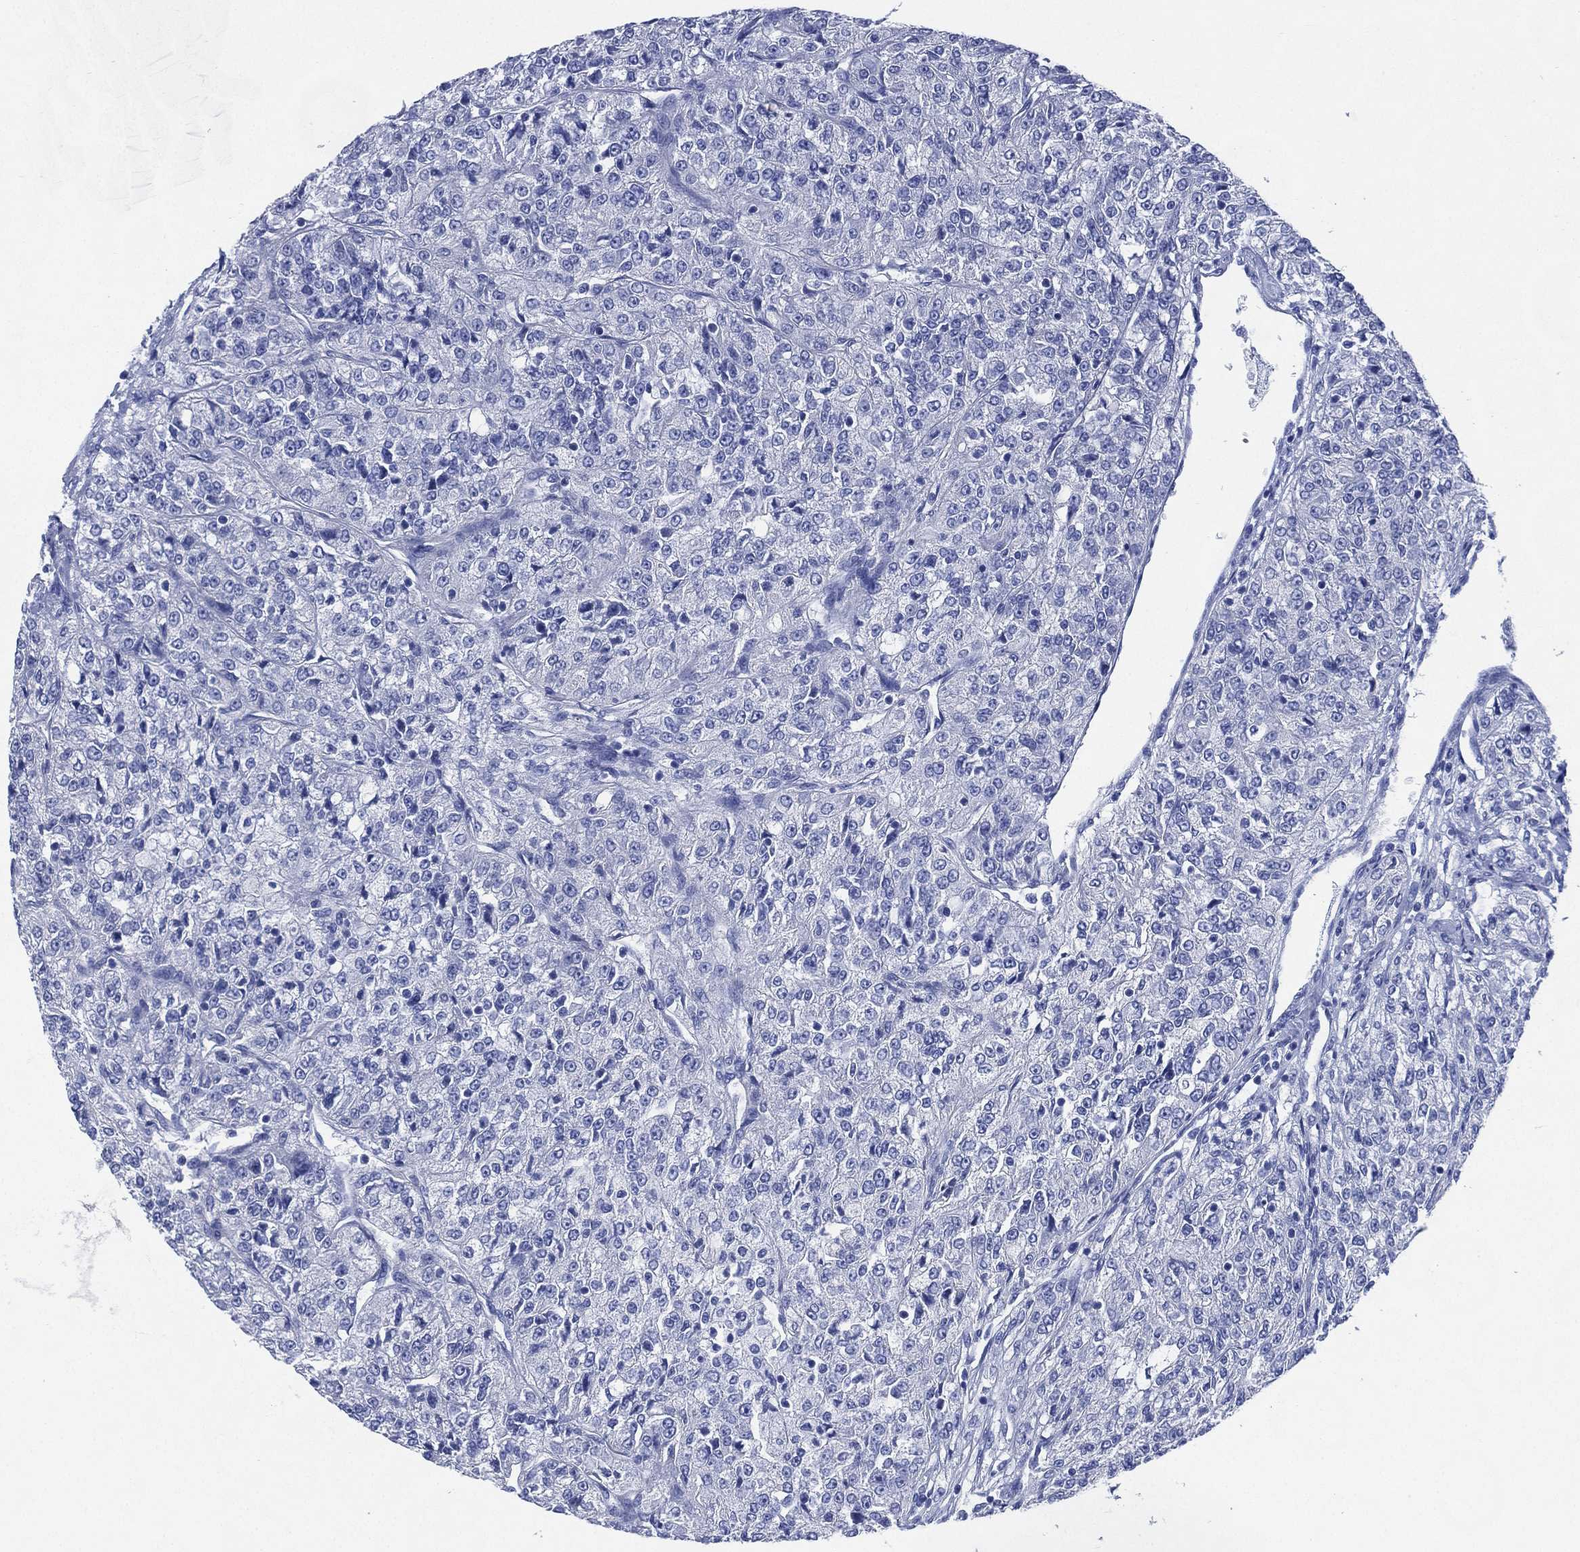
{"staining": {"intensity": "negative", "quantity": "none", "location": "none"}, "tissue": "renal cancer", "cell_type": "Tumor cells", "image_type": "cancer", "snomed": [{"axis": "morphology", "description": "Adenocarcinoma, NOS"}, {"axis": "topography", "description": "Kidney"}], "caption": "DAB immunohistochemical staining of human renal cancer (adenocarcinoma) displays no significant staining in tumor cells.", "gene": "CCDC70", "patient": {"sex": "female", "age": 63}}